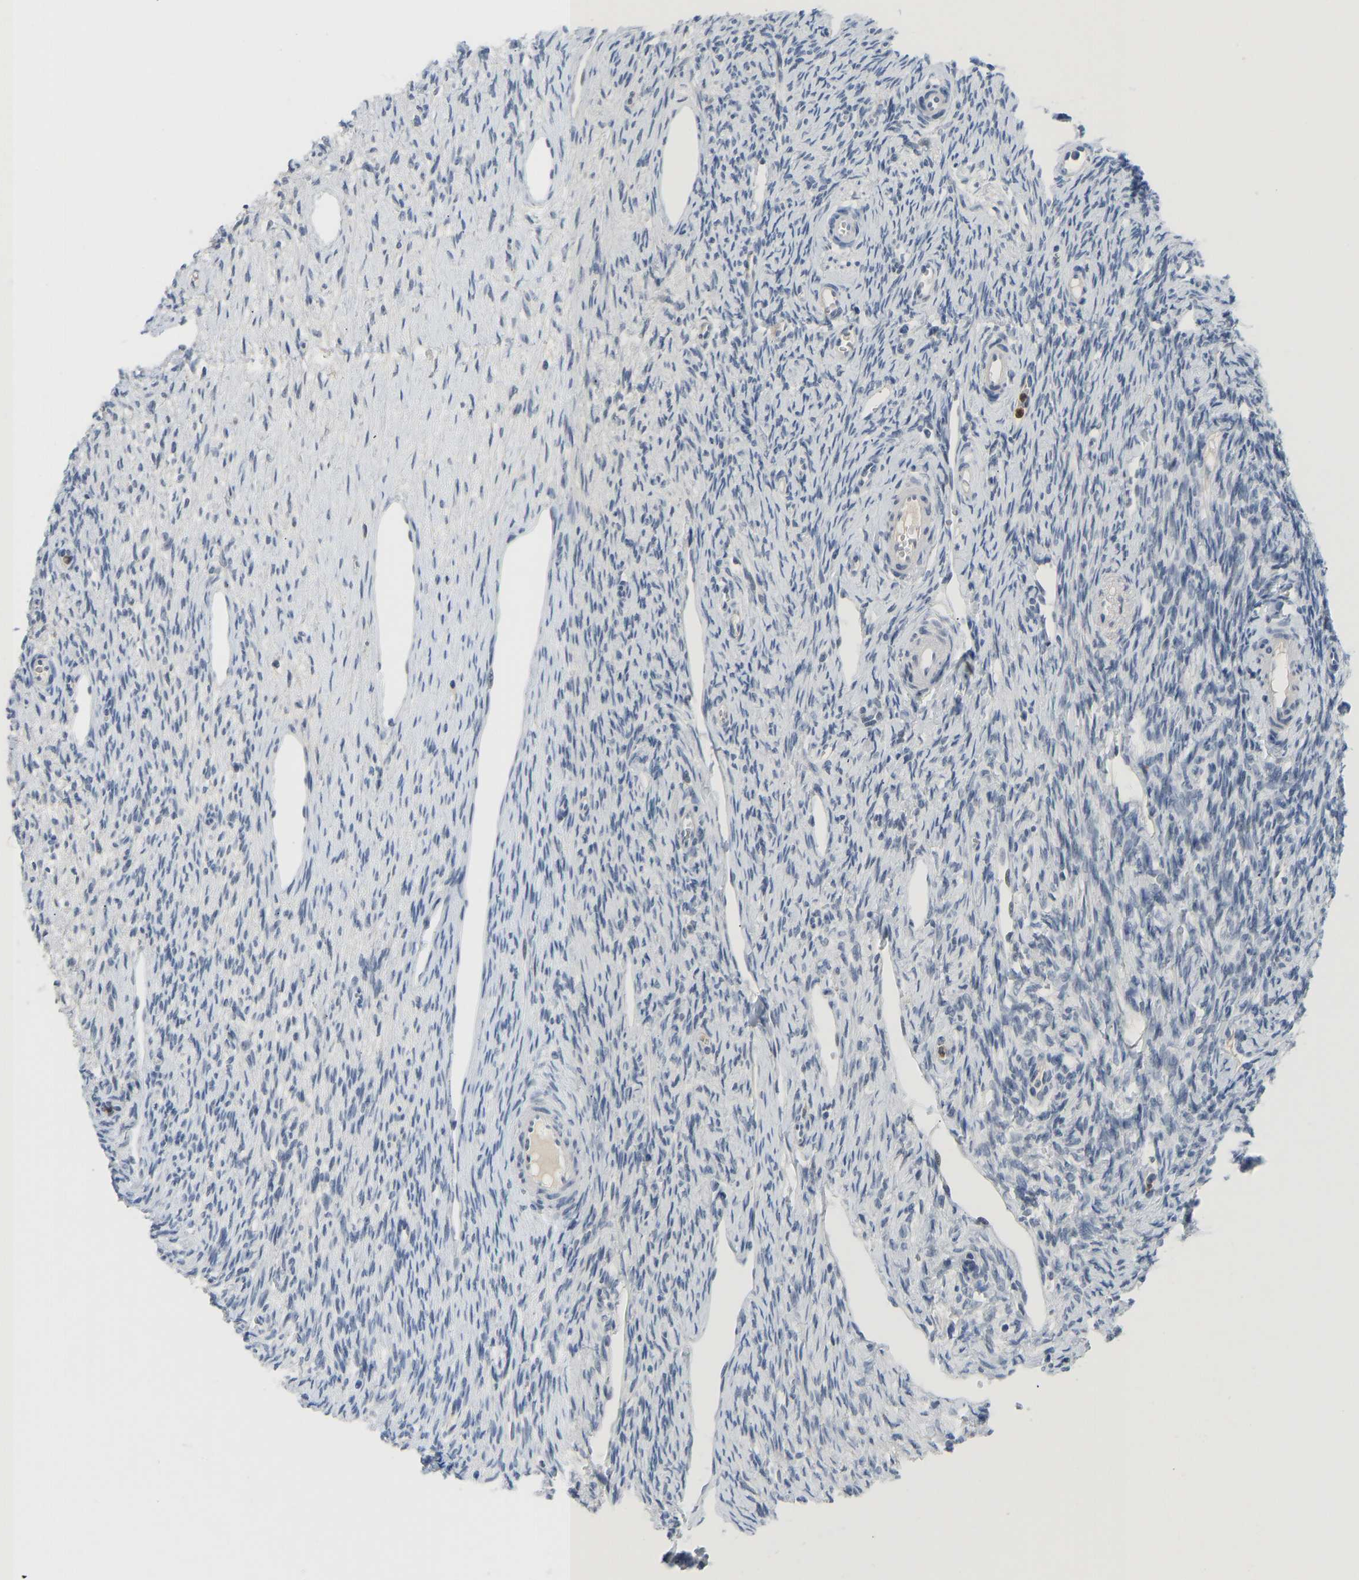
{"staining": {"intensity": "moderate", "quantity": ">75%", "location": "cytoplasmic/membranous"}, "tissue": "ovary", "cell_type": "Follicle cells", "image_type": "normal", "snomed": [{"axis": "morphology", "description": "Normal tissue, NOS"}, {"axis": "topography", "description": "Ovary"}], "caption": "Immunohistochemical staining of normal ovary shows moderate cytoplasmic/membranous protein staining in approximately >75% of follicle cells. Nuclei are stained in blue.", "gene": "TXNDC2", "patient": {"sex": "female", "age": 33}}